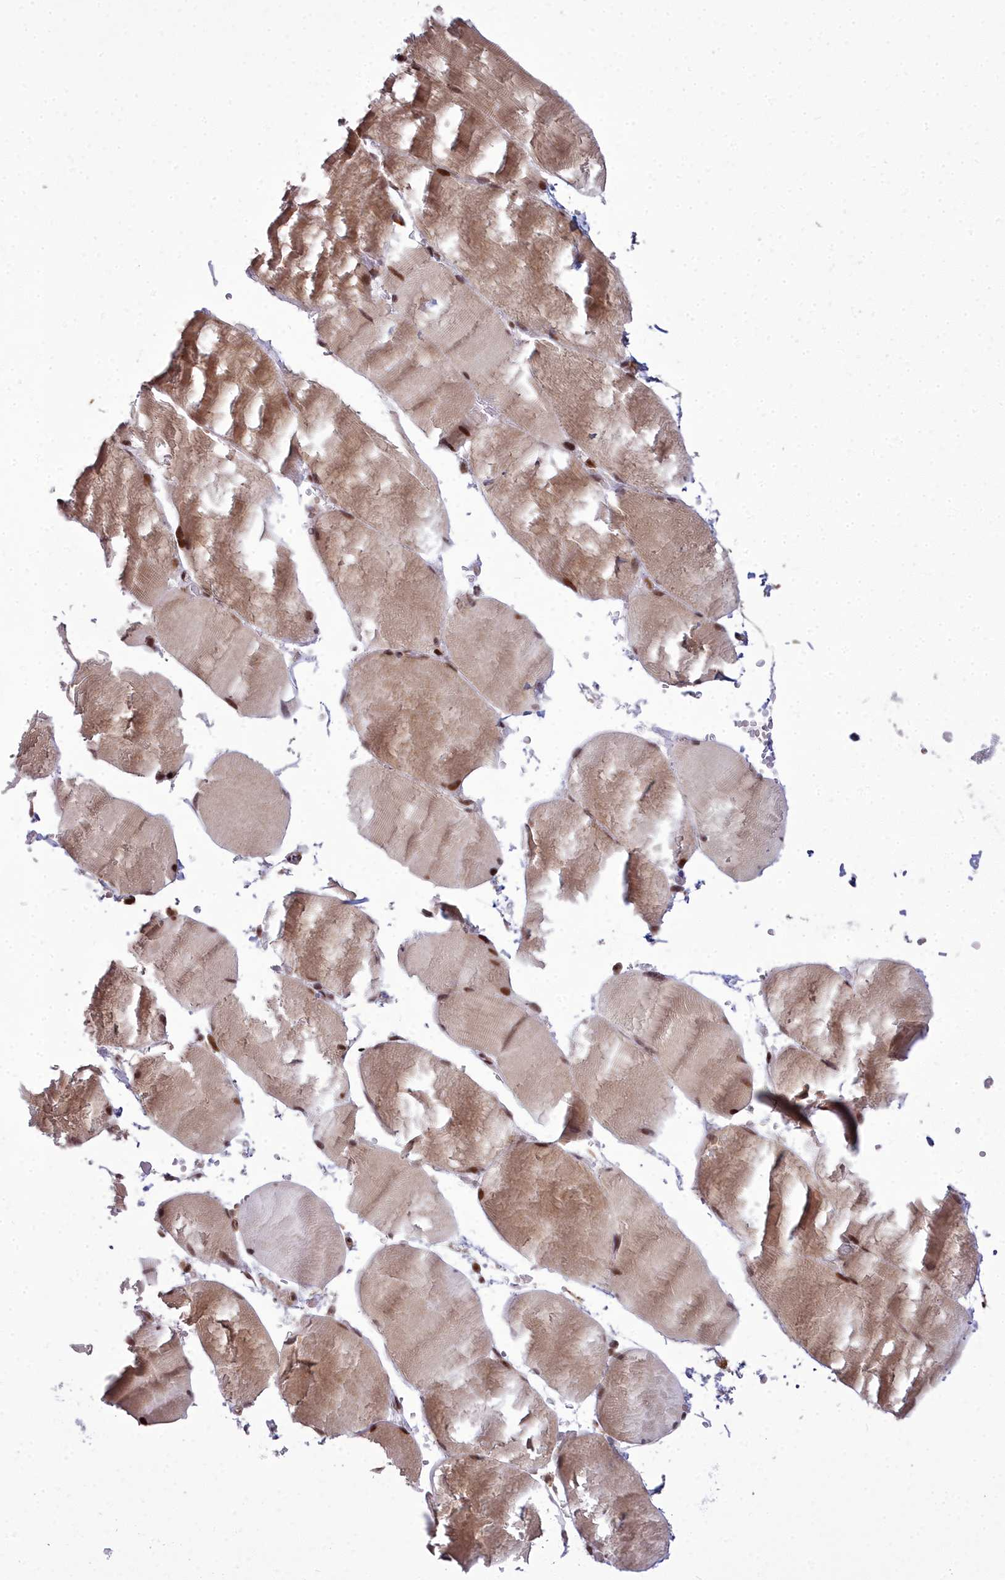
{"staining": {"intensity": "moderate", "quantity": ">75%", "location": "cytoplasmic/membranous,nuclear"}, "tissue": "skeletal muscle", "cell_type": "Myocytes", "image_type": "normal", "snomed": [{"axis": "morphology", "description": "Normal tissue, NOS"}, {"axis": "topography", "description": "Skeletal muscle"}, {"axis": "topography", "description": "Head-Neck"}], "caption": "IHC photomicrograph of benign human skeletal muscle stained for a protein (brown), which displays medium levels of moderate cytoplasmic/membranous,nuclear positivity in approximately >75% of myocytes.", "gene": "GMEB1", "patient": {"sex": "male", "age": 66}}